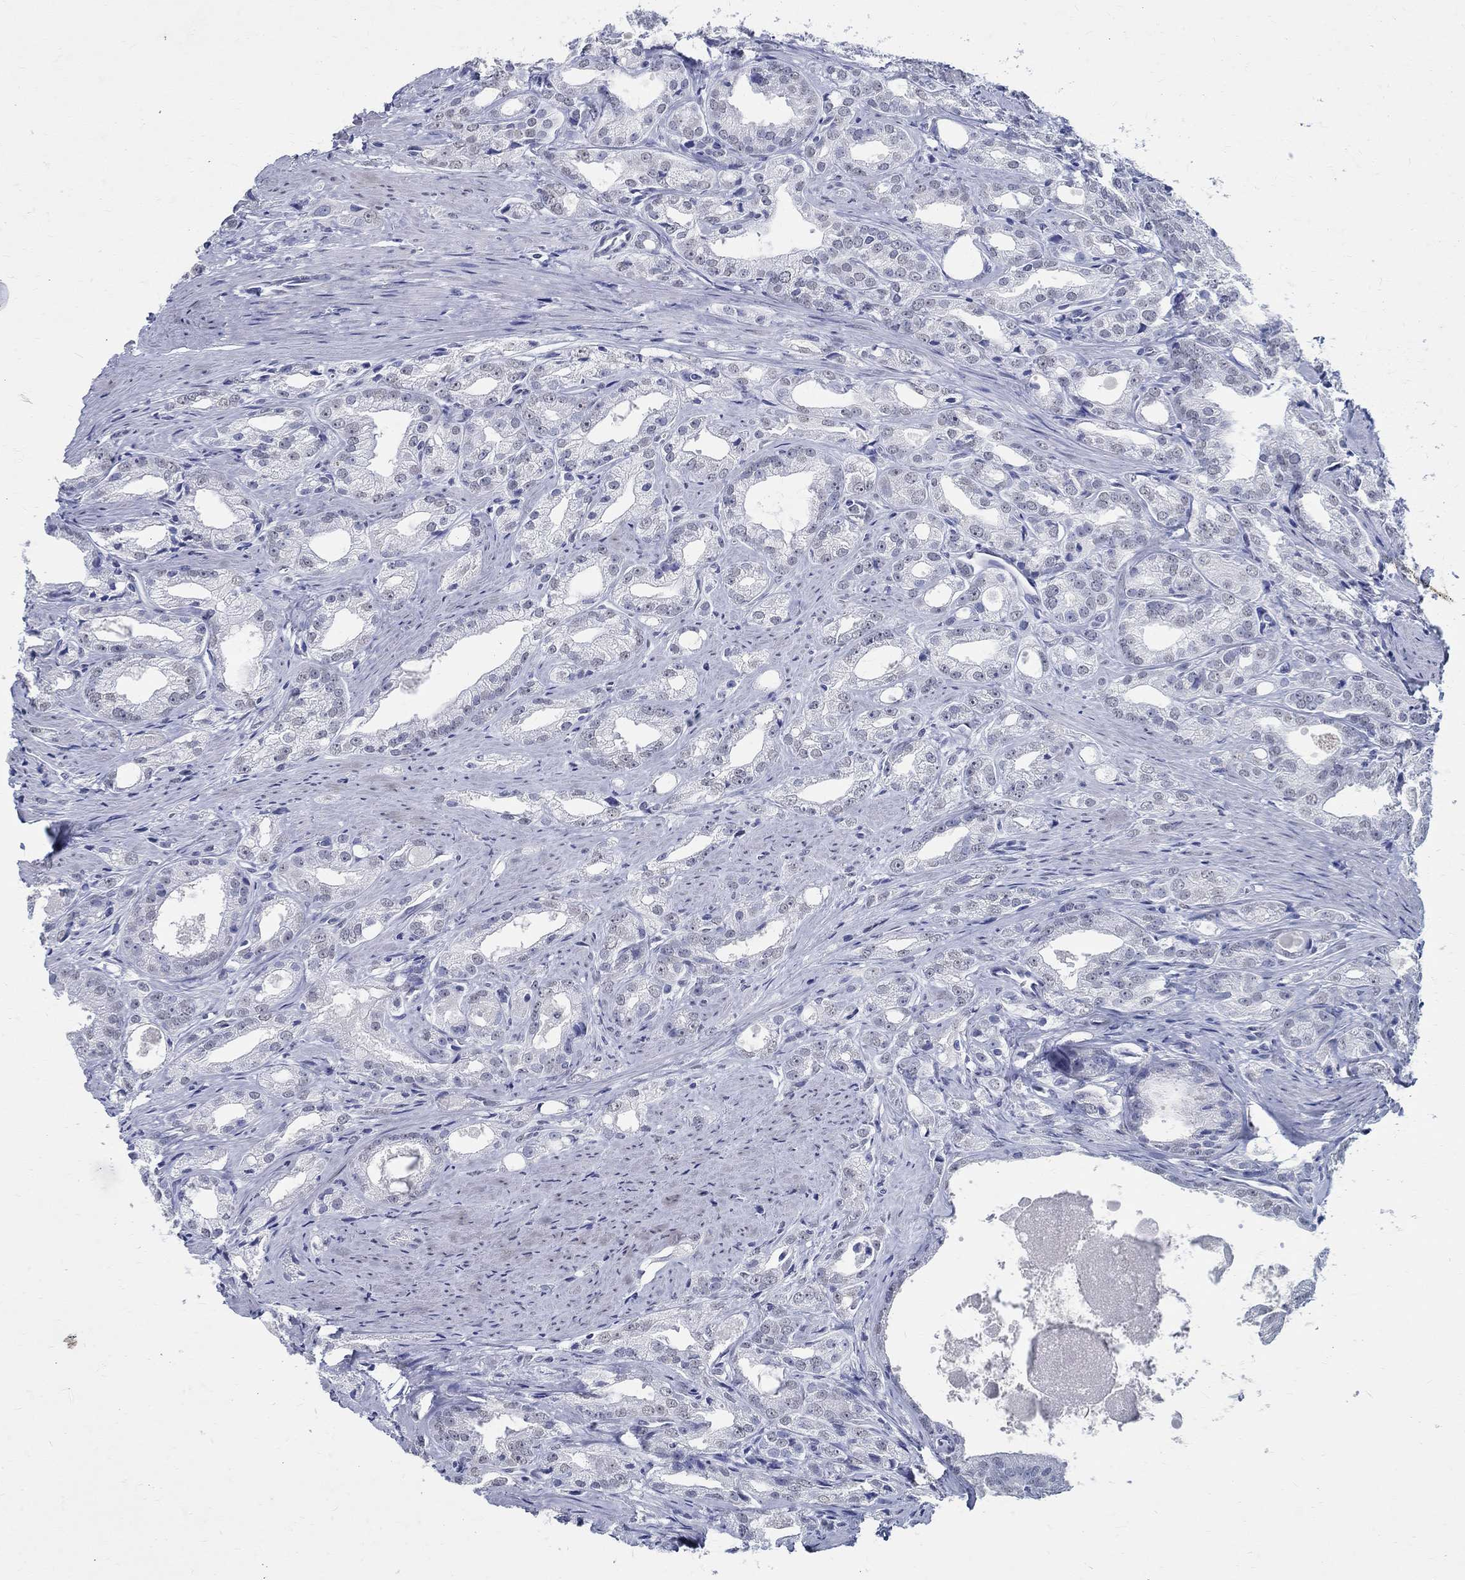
{"staining": {"intensity": "negative", "quantity": "none", "location": "none"}, "tissue": "prostate cancer", "cell_type": "Tumor cells", "image_type": "cancer", "snomed": [{"axis": "morphology", "description": "Adenocarcinoma, NOS"}, {"axis": "morphology", "description": "Adenocarcinoma, High grade"}, {"axis": "topography", "description": "Prostate"}], "caption": "Prostate cancer stained for a protein using IHC displays no staining tumor cells.", "gene": "TSPAN16", "patient": {"sex": "male", "age": 70}}